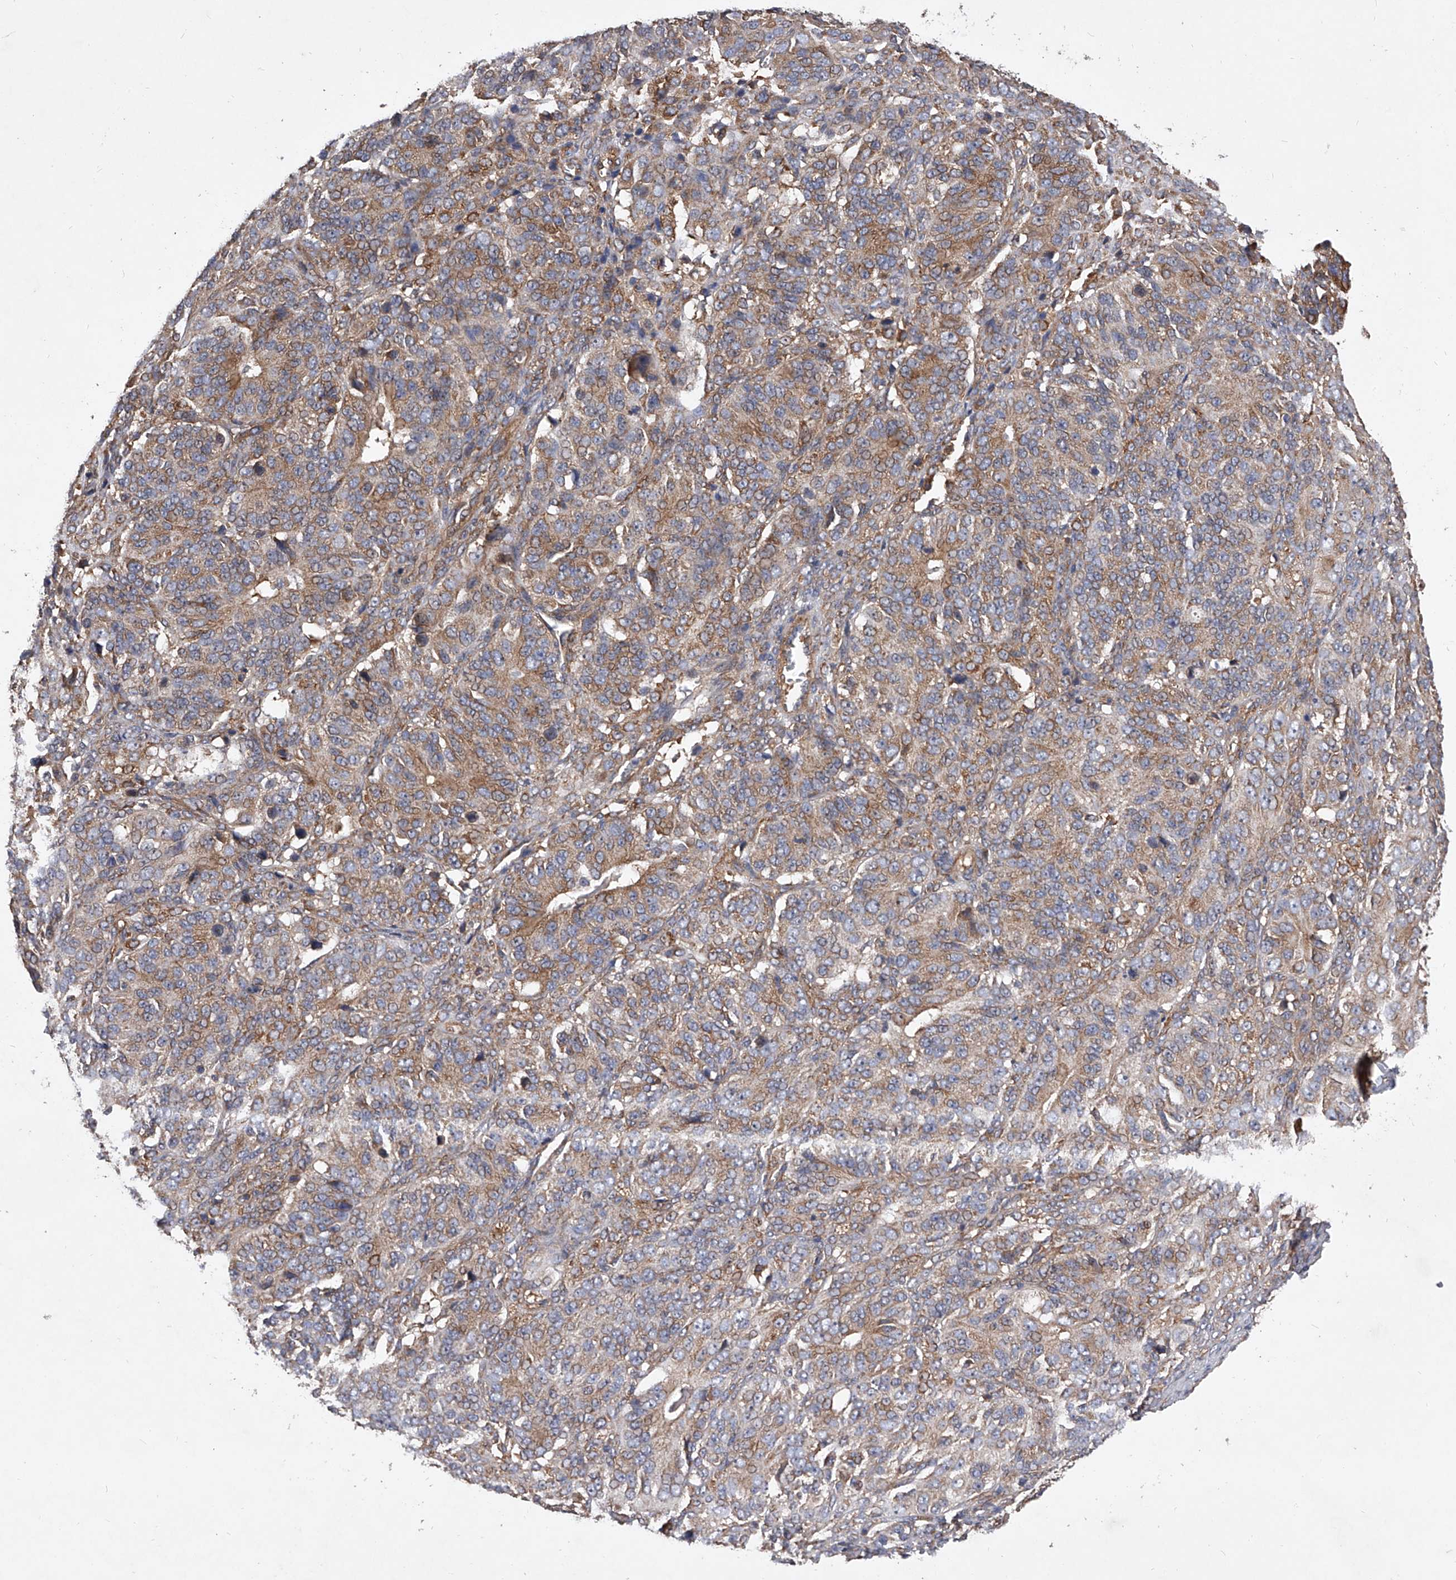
{"staining": {"intensity": "moderate", "quantity": ">75%", "location": "cytoplasmic/membranous"}, "tissue": "ovarian cancer", "cell_type": "Tumor cells", "image_type": "cancer", "snomed": [{"axis": "morphology", "description": "Carcinoma, endometroid"}, {"axis": "topography", "description": "Ovary"}], "caption": "The histopathology image shows a brown stain indicating the presence of a protein in the cytoplasmic/membranous of tumor cells in endometroid carcinoma (ovarian). (Brightfield microscopy of DAB IHC at high magnification).", "gene": "CFAP410", "patient": {"sex": "female", "age": 51}}